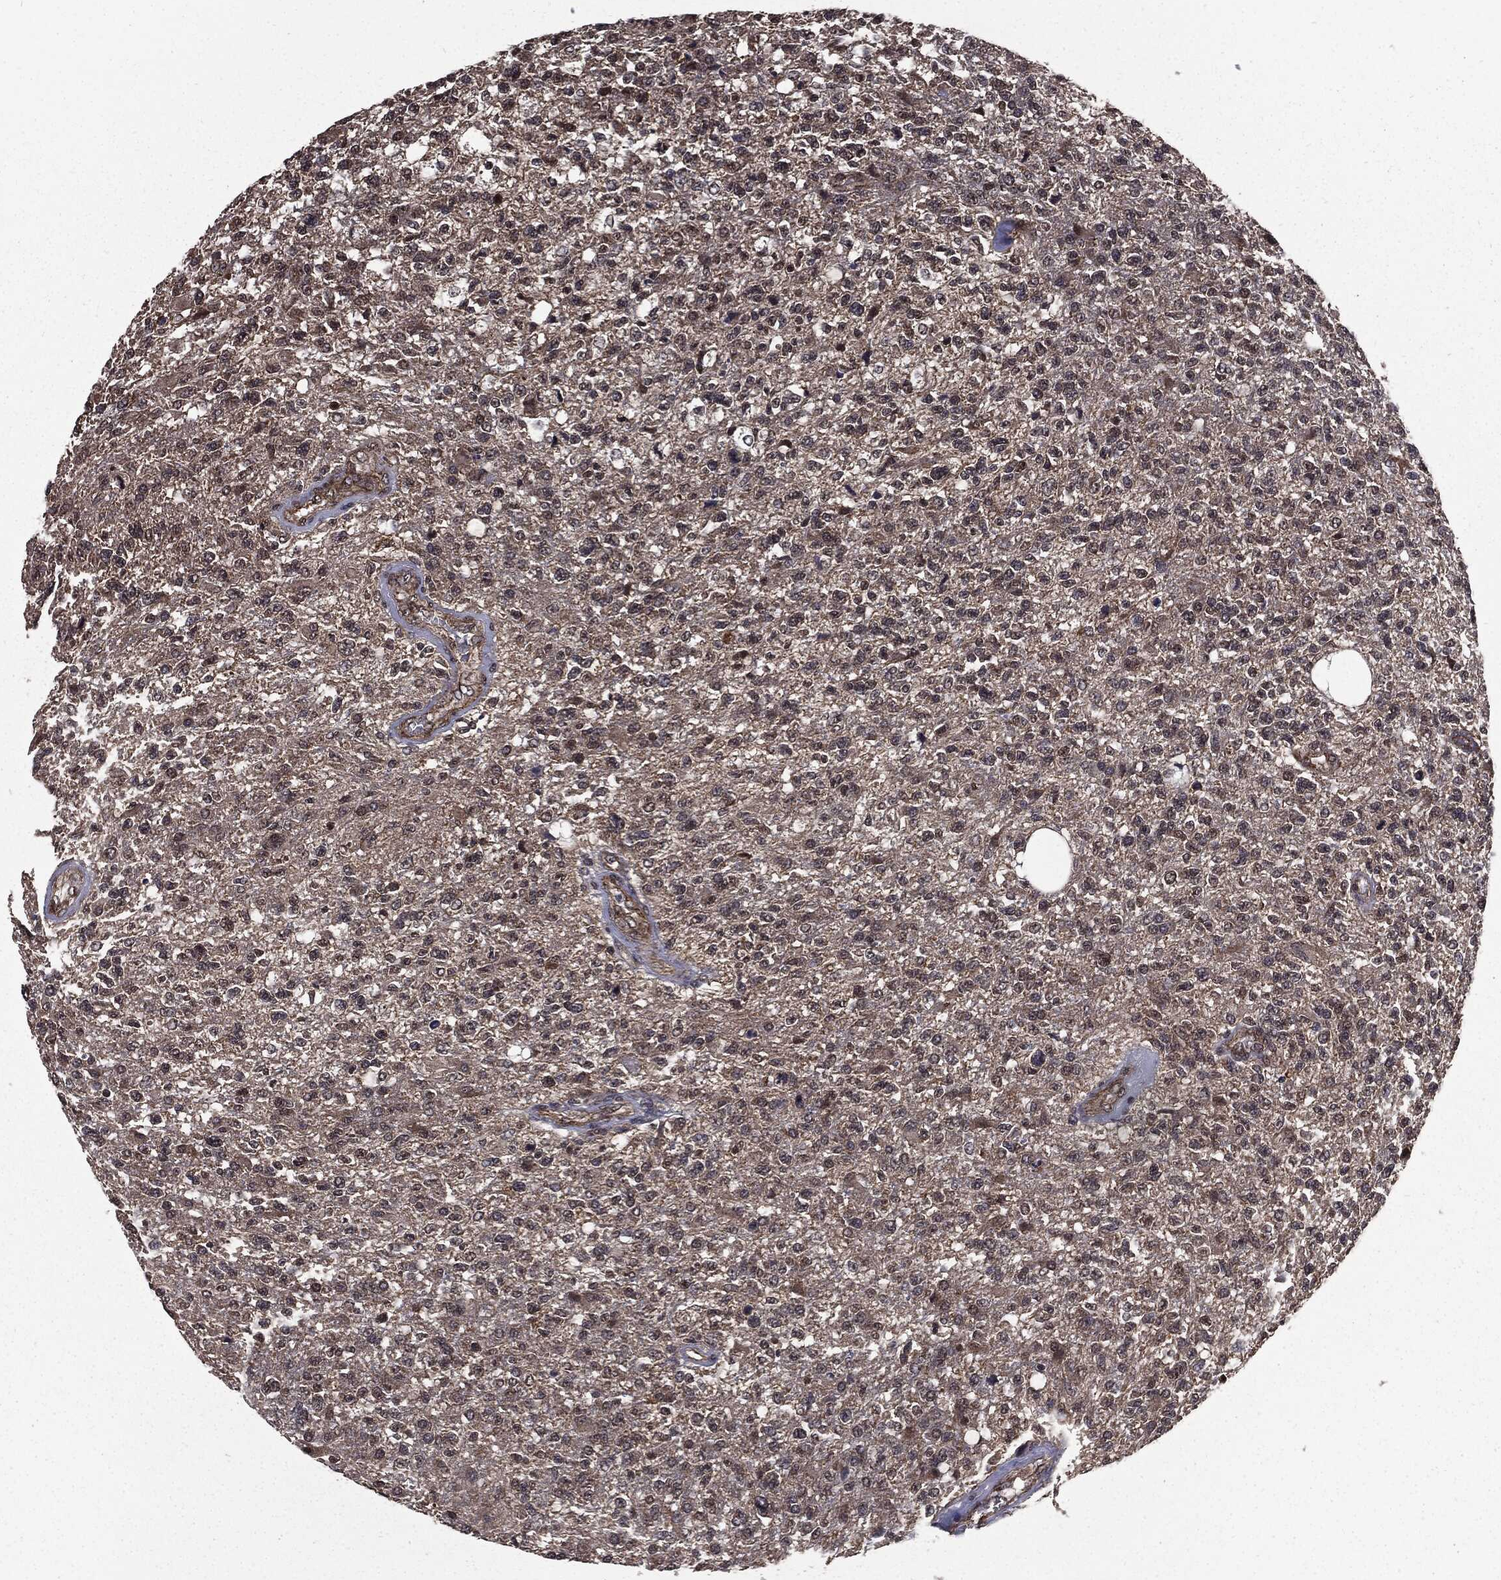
{"staining": {"intensity": "negative", "quantity": "none", "location": "none"}, "tissue": "glioma", "cell_type": "Tumor cells", "image_type": "cancer", "snomed": [{"axis": "morphology", "description": "Glioma, malignant, High grade"}, {"axis": "topography", "description": "Brain"}], "caption": "Immunohistochemical staining of human malignant high-grade glioma shows no significant positivity in tumor cells.", "gene": "PTPA", "patient": {"sex": "male", "age": 56}}